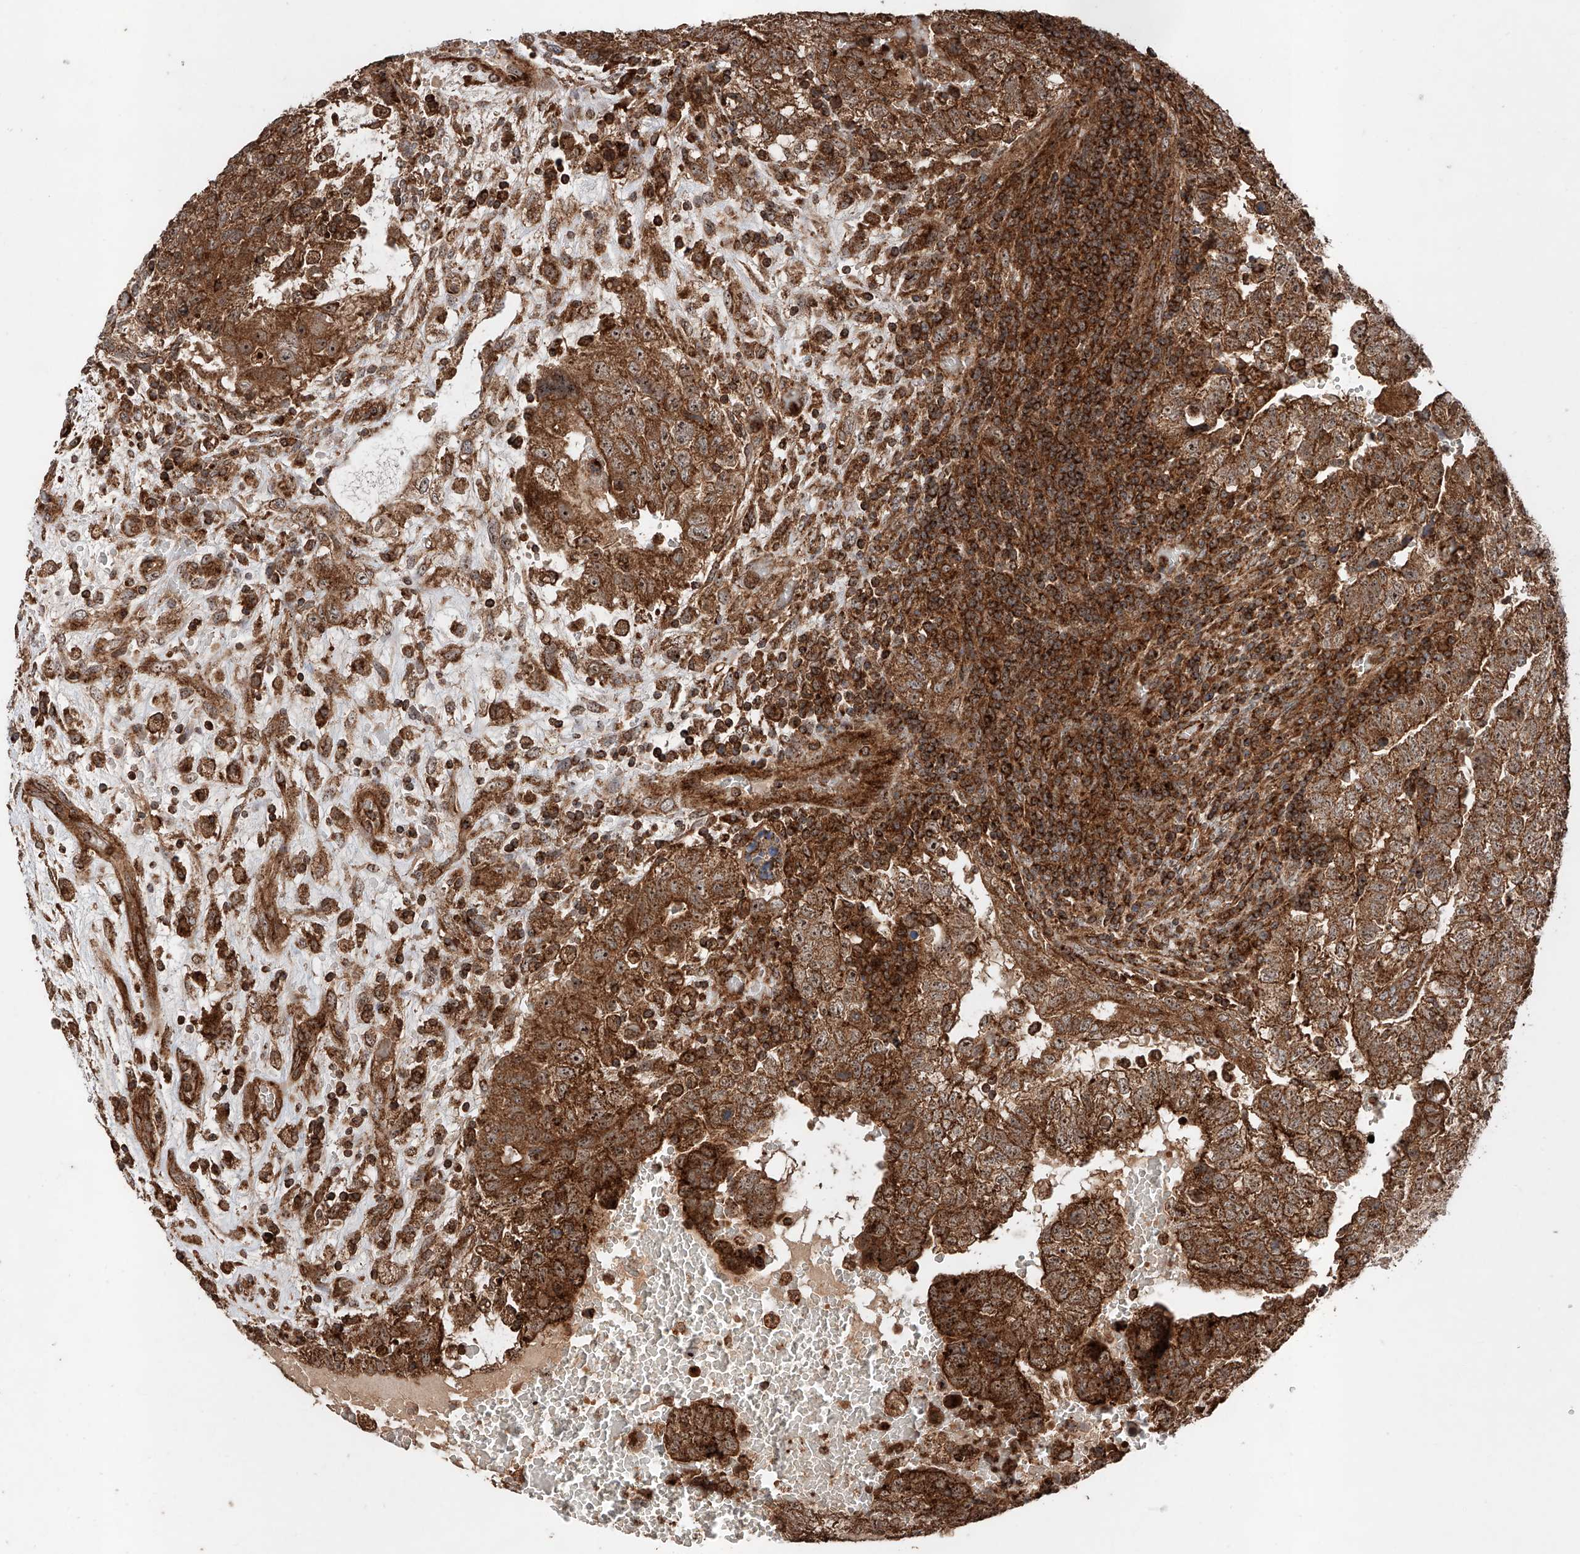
{"staining": {"intensity": "strong", "quantity": ">75%", "location": "cytoplasmic/membranous"}, "tissue": "testis cancer", "cell_type": "Tumor cells", "image_type": "cancer", "snomed": [{"axis": "morphology", "description": "Carcinoma, Embryonal, NOS"}, {"axis": "topography", "description": "Testis"}], "caption": "This image reveals immunohistochemistry (IHC) staining of testis cancer, with high strong cytoplasmic/membranous expression in approximately >75% of tumor cells.", "gene": "PISD", "patient": {"sex": "male", "age": 37}}